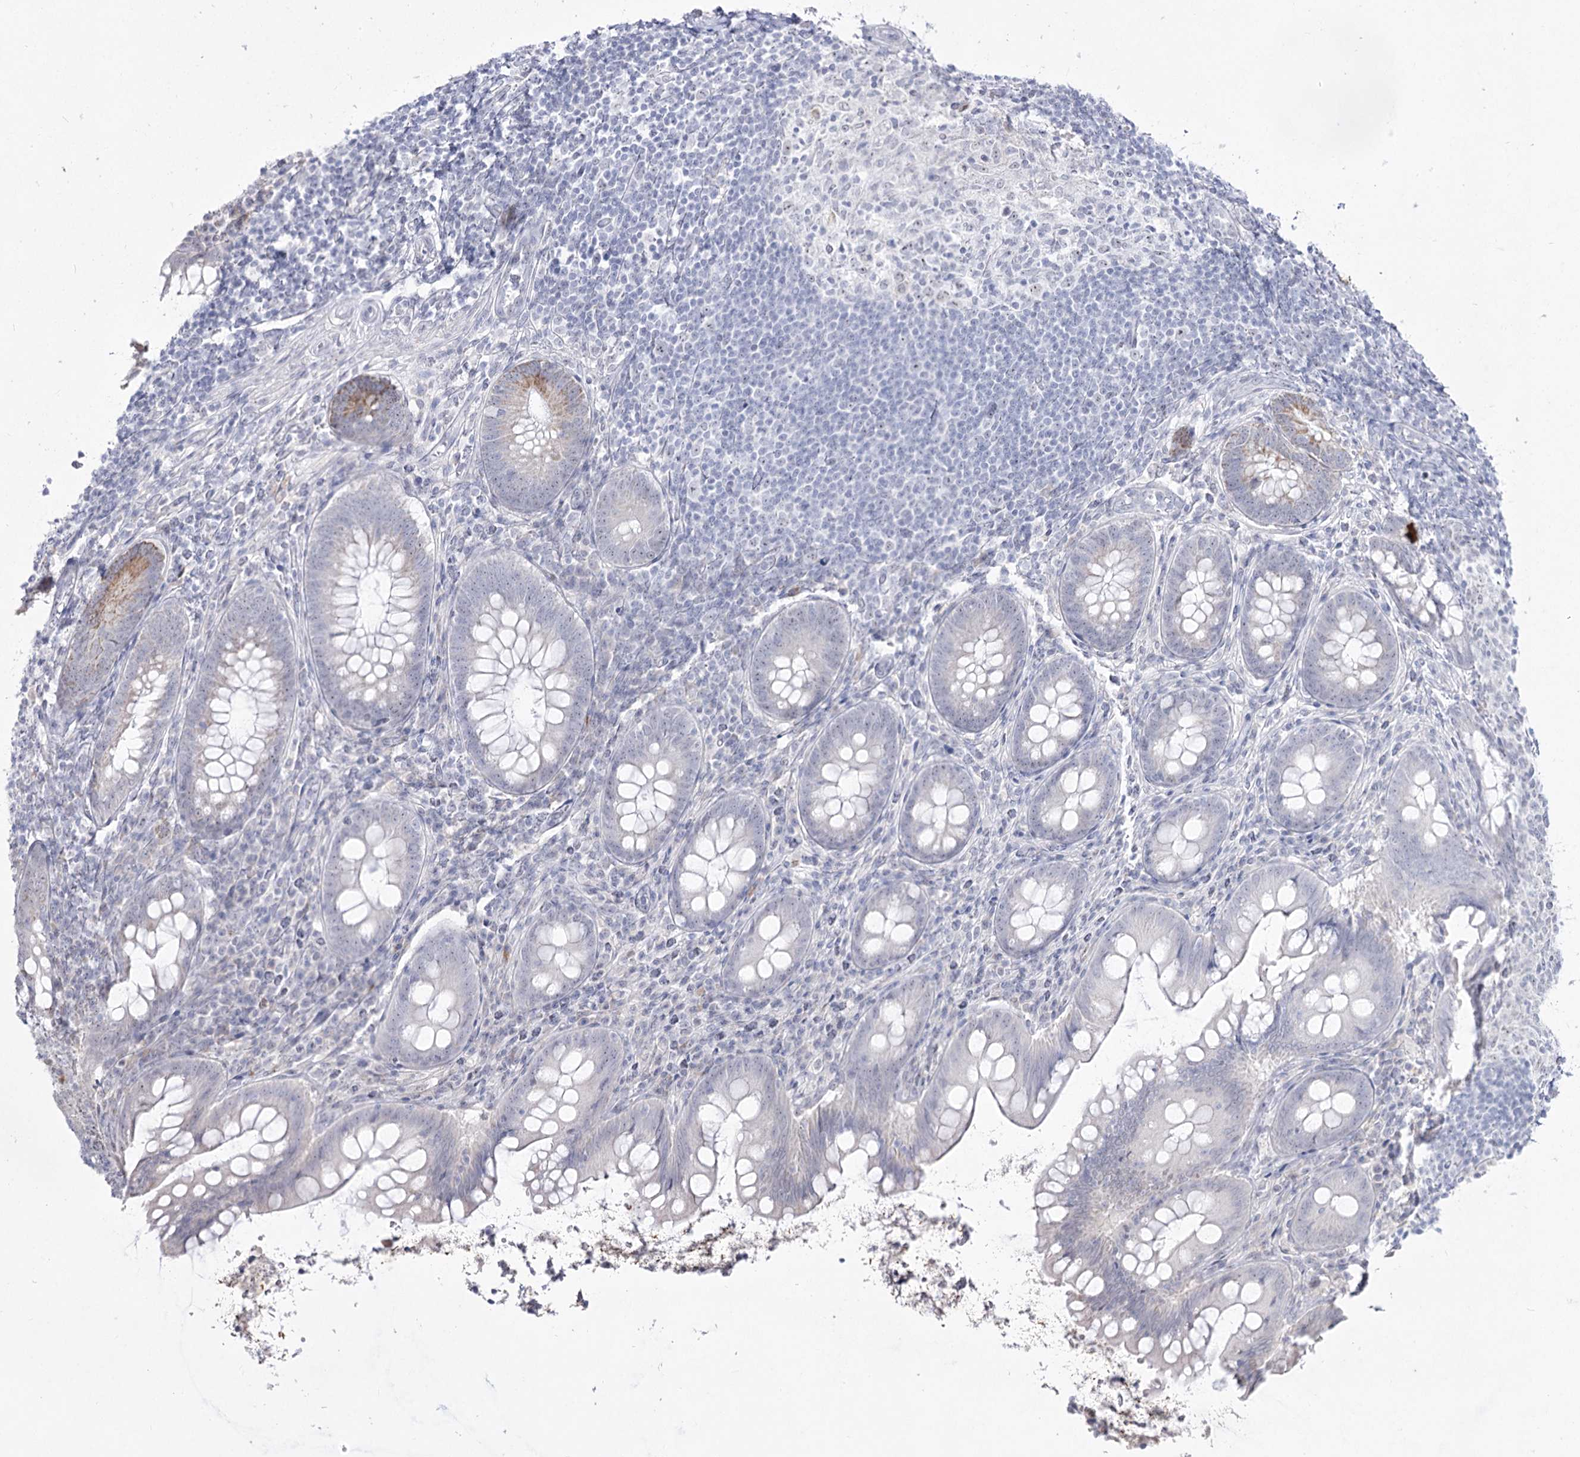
{"staining": {"intensity": "moderate", "quantity": "<25%", "location": "cytoplasmic/membranous"}, "tissue": "appendix", "cell_type": "Glandular cells", "image_type": "normal", "snomed": [{"axis": "morphology", "description": "Normal tissue, NOS"}, {"axis": "topography", "description": "Appendix"}], "caption": "Appendix stained with IHC displays moderate cytoplasmic/membranous staining in about <25% of glandular cells.", "gene": "DDX50", "patient": {"sex": "female", "age": 33}}